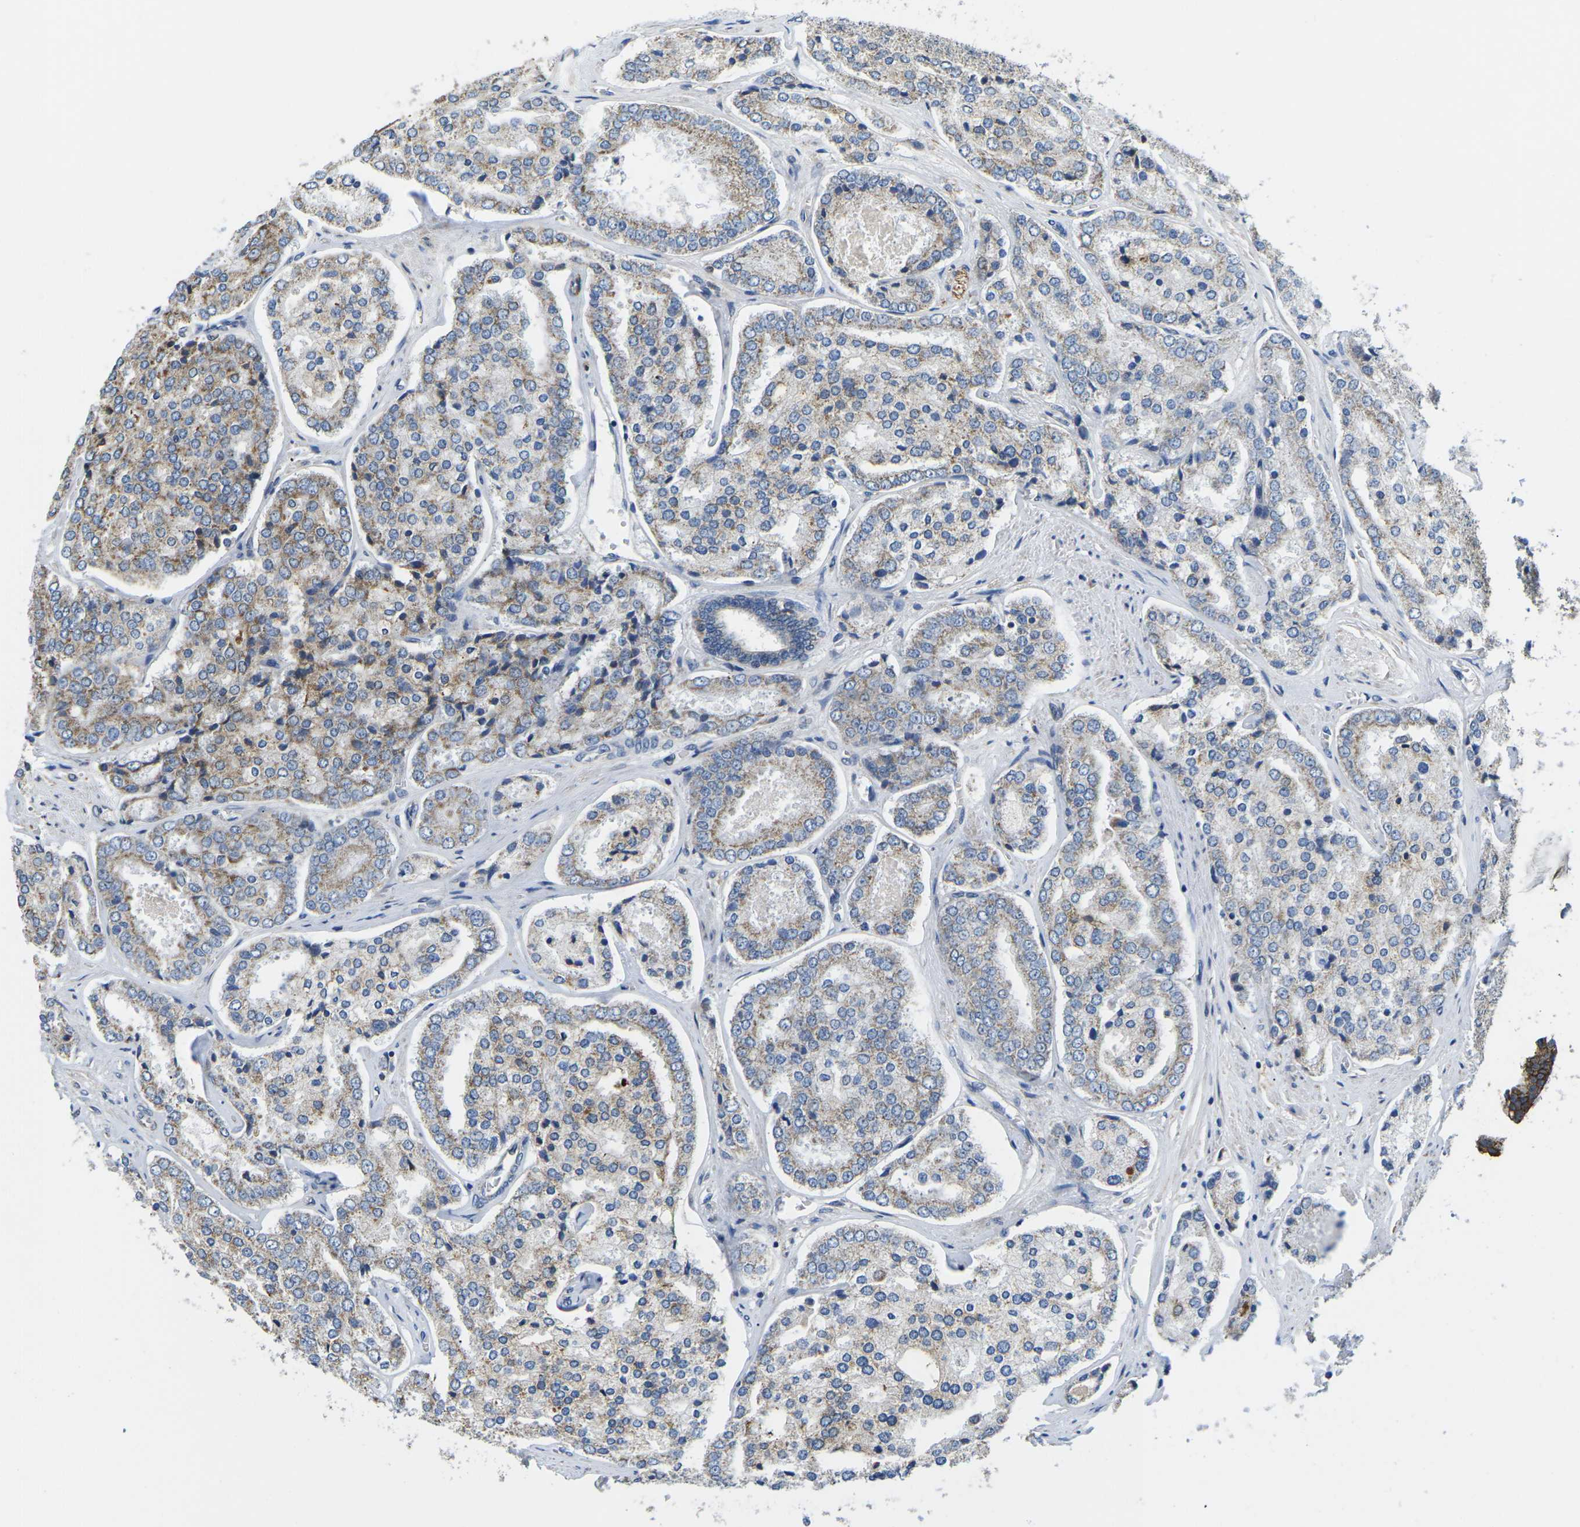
{"staining": {"intensity": "weak", "quantity": ">75%", "location": "cytoplasmic/membranous"}, "tissue": "prostate cancer", "cell_type": "Tumor cells", "image_type": "cancer", "snomed": [{"axis": "morphology", "description": "Adenocarcinoma, High grade"}, {"axis": "topography", "description": "Prostate"}], "caption": "The immunohistochemical stain shows weak cytoplasmic/membranous positivity in tumor cells of prostate cancer tissue. The staining is performed using DAB brown chromogen to label protein expression. The nuclei are counter-stained blue using hematoxylin.", "gene": "TMEFF2", "patient": {"sex": "male", "age": 65}}